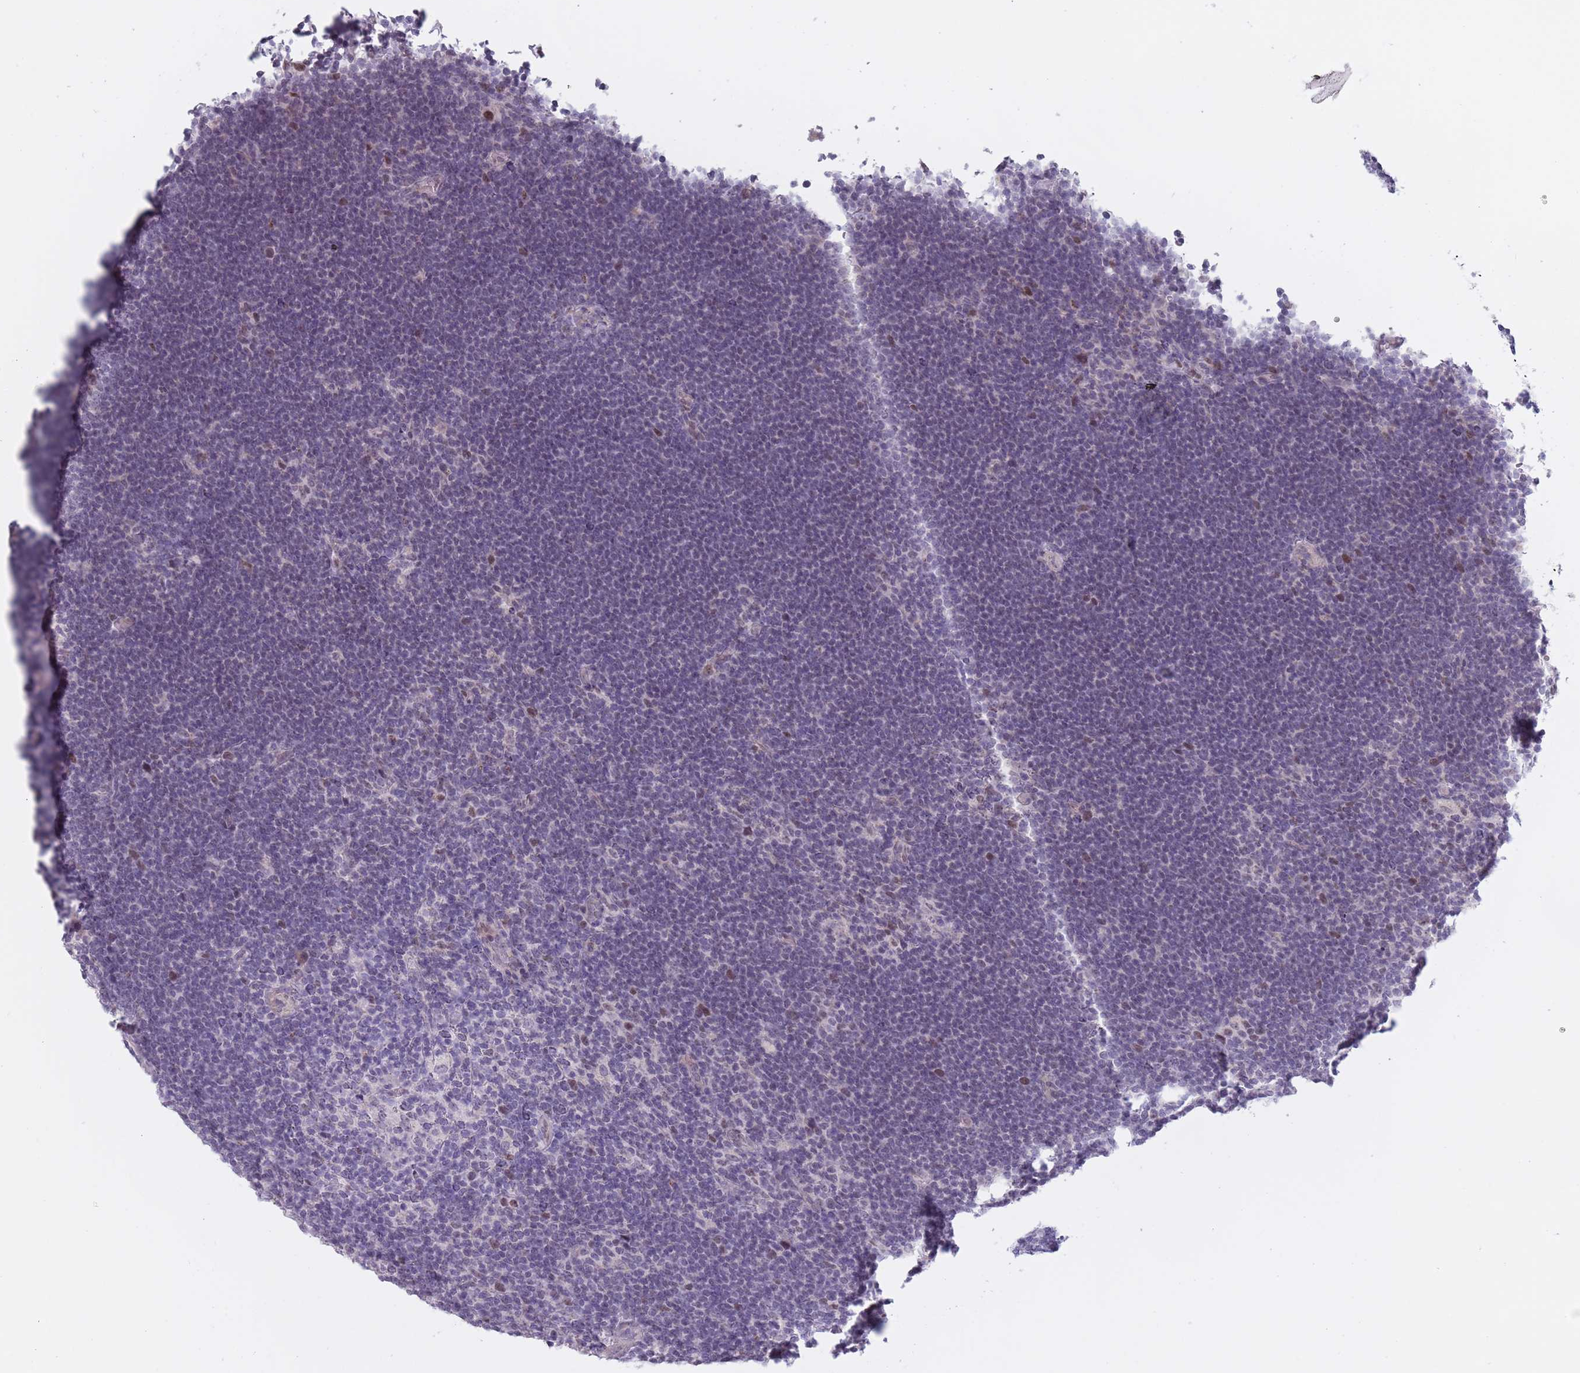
{"staining": {"intensity": "negative", "quantity": "none", "location": "none"}, "tissue": "lymphoma", "cell_type": "Tumor cells", "image_type": "cancer", "snomed": [{"axis": "morphology", "description": "Hodgkin's disease, NOS"}, {"axis": "topography", "description": "Lymph node"}], "caption": "An immunohistochemistry (IHC) histopathology image of Hodgkin's disease is shown. There is no staining in tumor cells of Hodgkin's disease. (DAB (3,3'-diaminobenzidine) immunohistochemistry visualized using brightfield microscopy, high magnification).", "gene": "ZKSCAN2", "patient": {"sex": "female", "age": 57}}